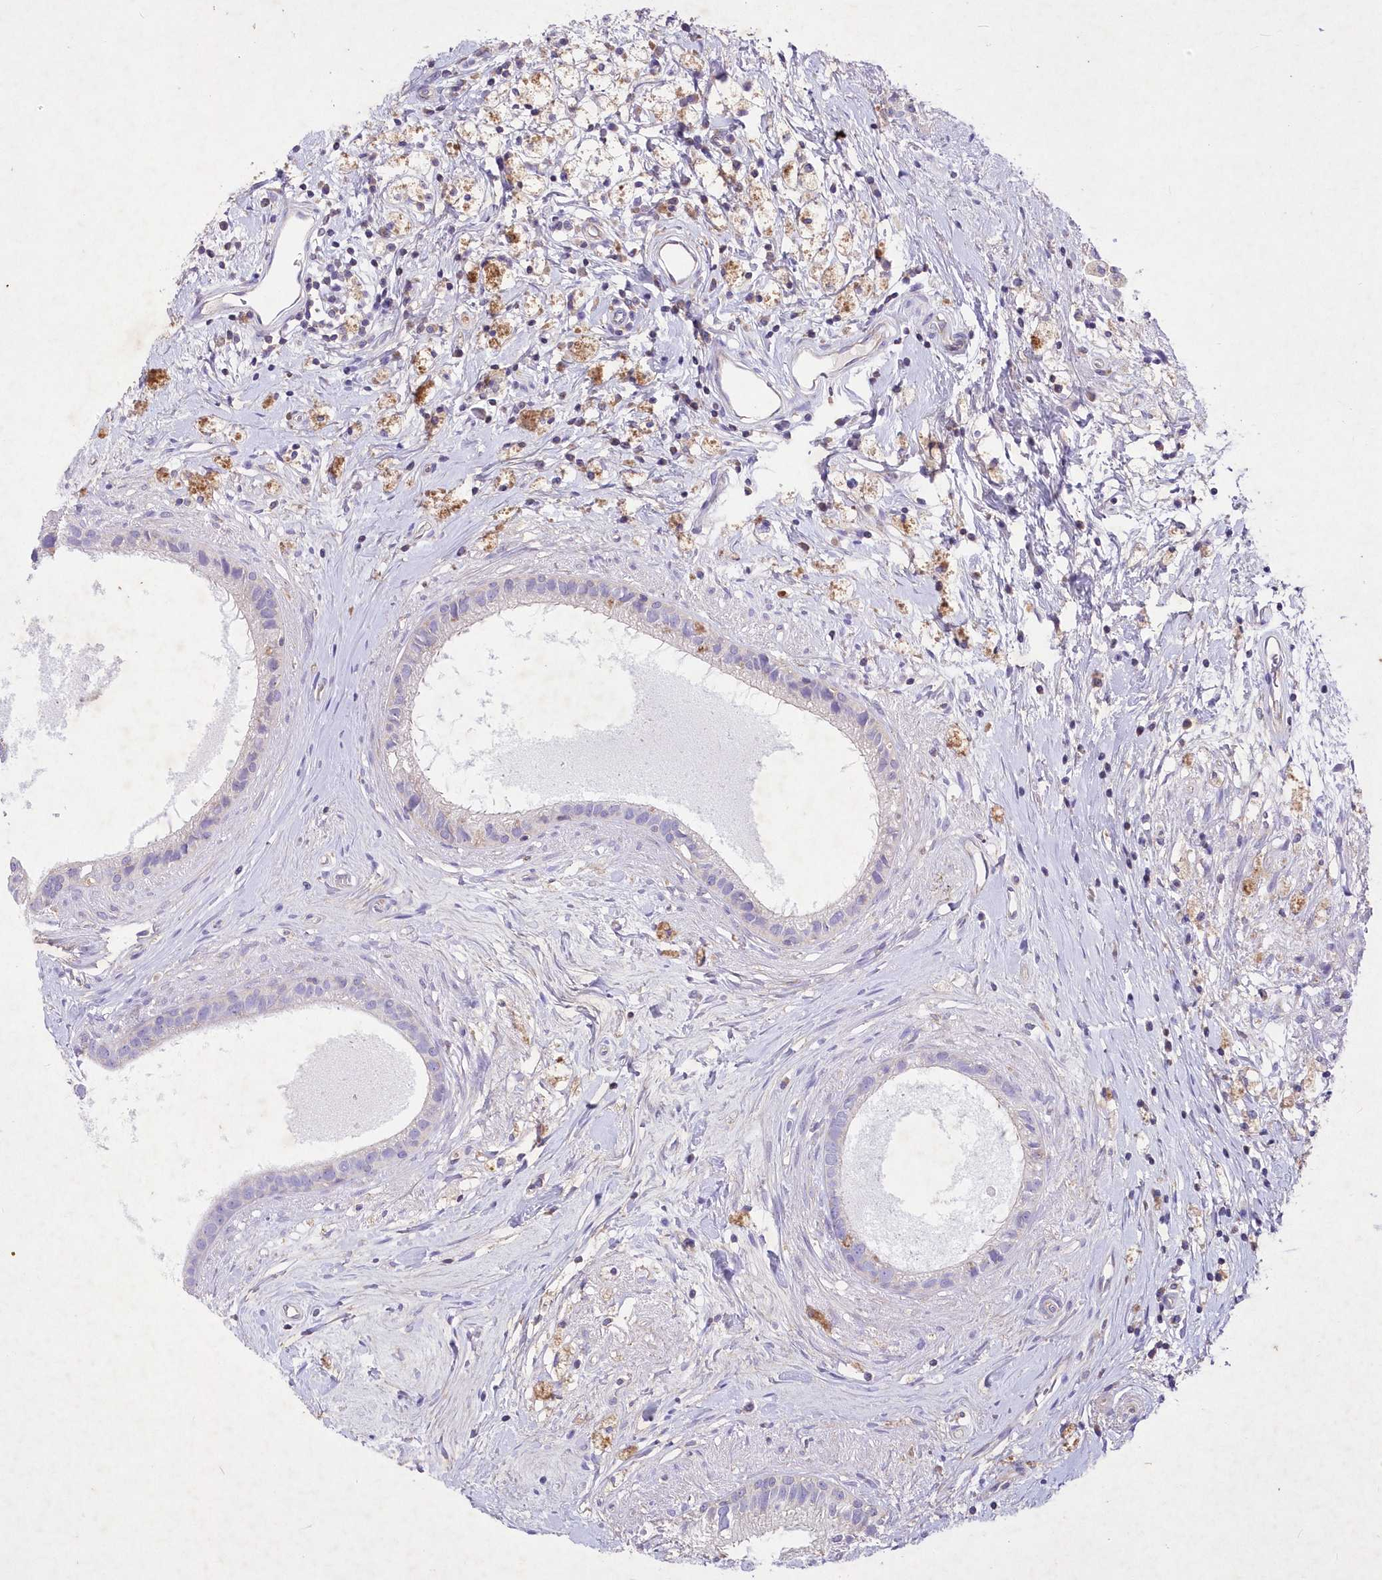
{"staining": {"intensity": "negative", "quantity": "none", "location": "none"}, "tissue": "epididymis", "cell_type": "Glandular cells", "image_type": "normal", "snomed": [{"axis": "morphology", "description": "Normal tissue, NOS"}, {"axis": "topography", "description": "Epididymis"}], "caption": "Glandular cells show no significant expression in unremarkable epididymis. The staining was performed using DAB to visualize the protein expression in brown, while the nuclei were stained in blue with hematoxylin (Magnification: 20x).", "gene": "ITSN2", "patient": {"sex": "male", "age": 80}}